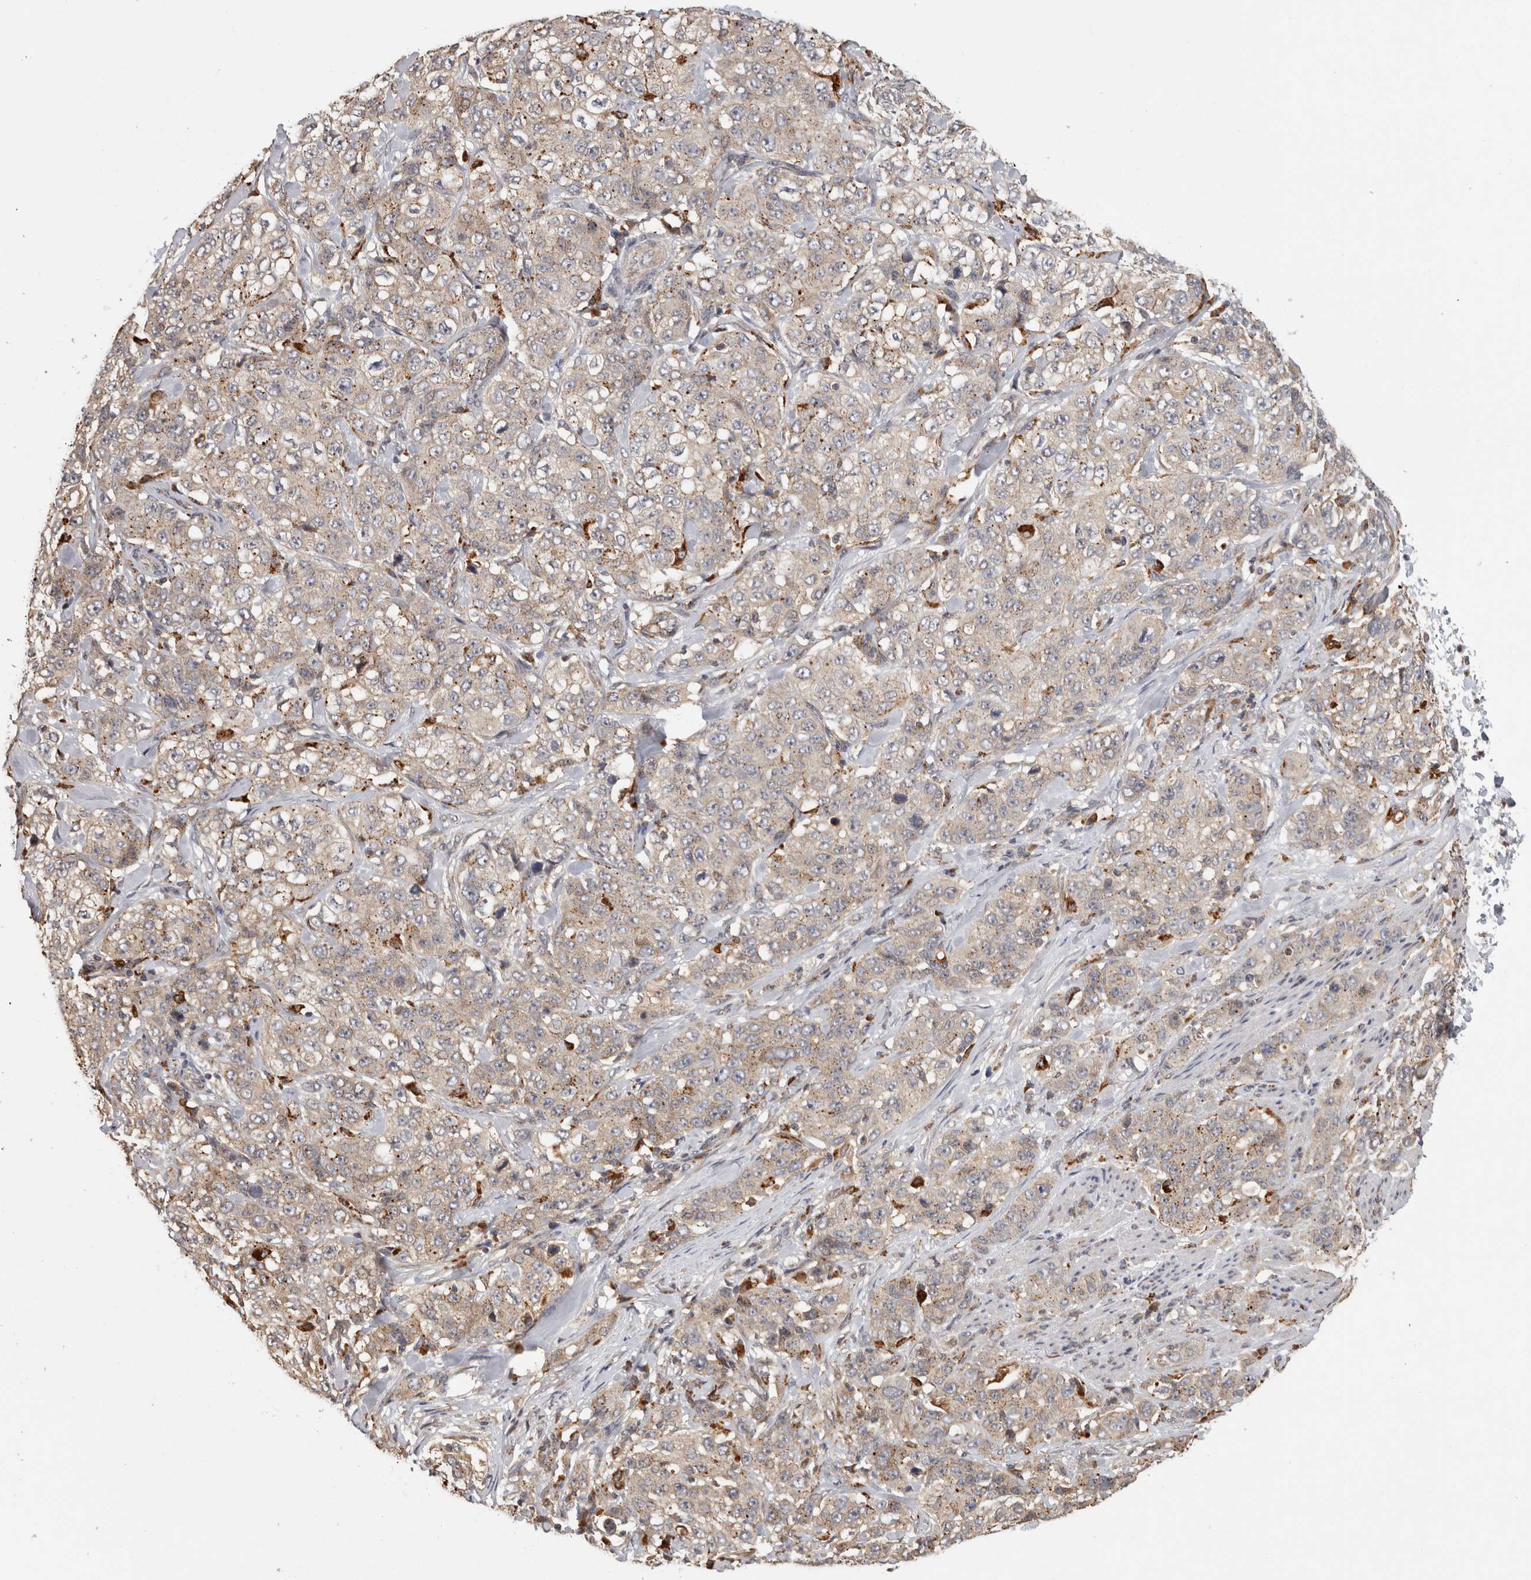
{"staining": {"intensity": "weak", "quantity": "25%-75%", "location": "cytoplasmic/membranous"}, "tissue": "stomach cancer", "cell_type": "Tumor cells", "image_type": "cancer", "snomed": [{"axis": "morphology", "description": "Adenocarcinoma, NOS"}, {"axis": "topography", "description": "Stomach"}], "caption": "Stomach cancer (adenocarcinoma) tissue demonstrates weak cytoplasmic/membranous staining in about 25%-75% of tumor cells, visualized by immunohistochemistry. The protein is shown in brown color, while the nuclei are stained blue.", "gene": "ACAT2", "patient": {"sex": "male", "age": 48}}